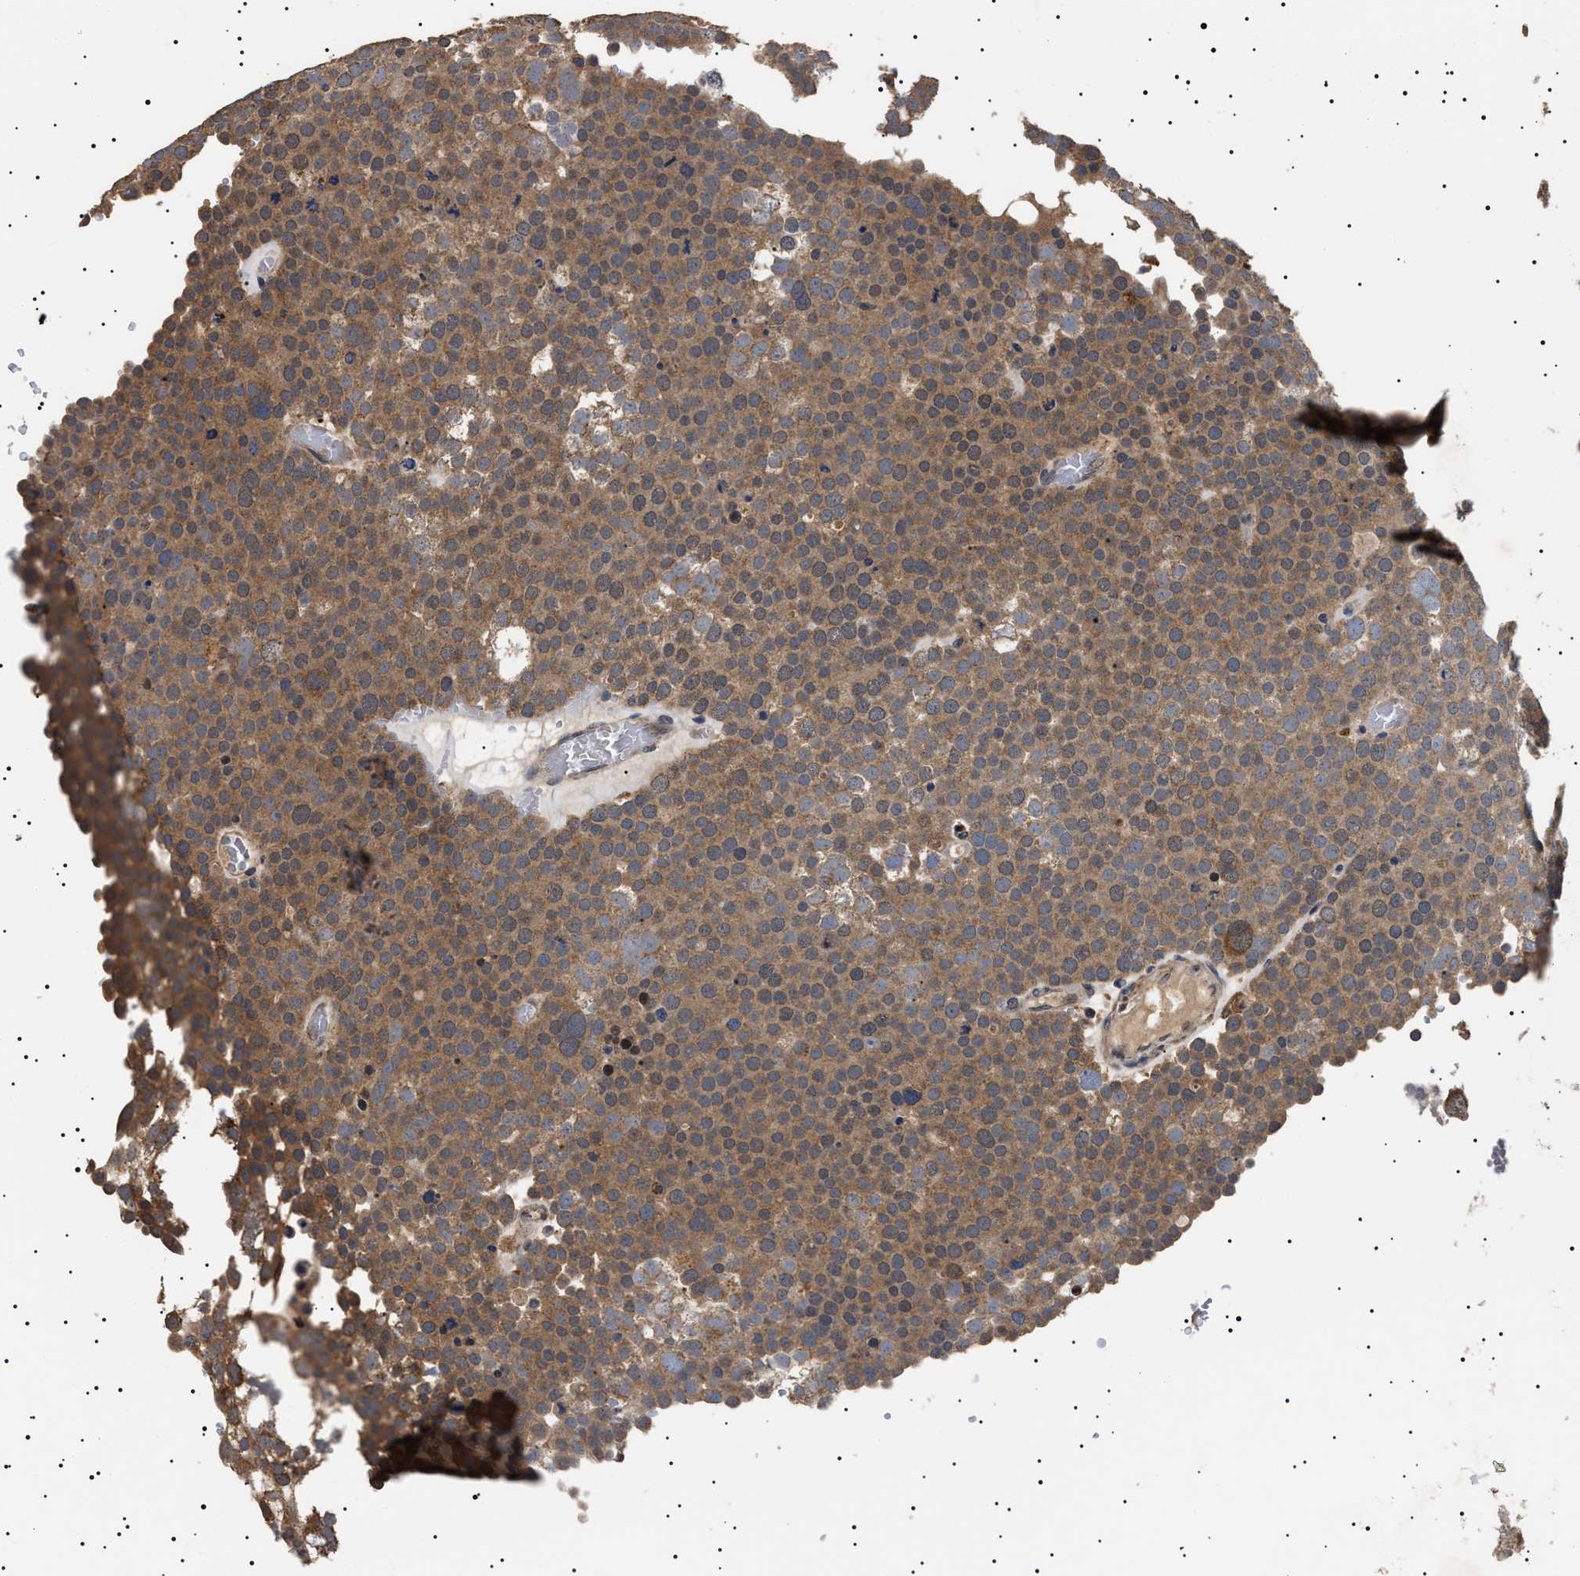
{"staining": {"intensity": "moderate", "quantity": ">75%", "location": "cytoplasmic/membranous"}, "tissue": "testis cancer", "cell_type": "Tumor cells", "image_type": "cancer", "snomed": [{"axis": "morphology", "description": "Seminoma, NOS"}, {"axis": "topography", "description": "Testis"}], "caption": "Moderate cytoplasmic/membranous positivity is appreciated in approximately >75% of tumor cells in testis cancer (seminoma).", "gene": "RAB34", "patient": {"sex": "male", "age": 71}}